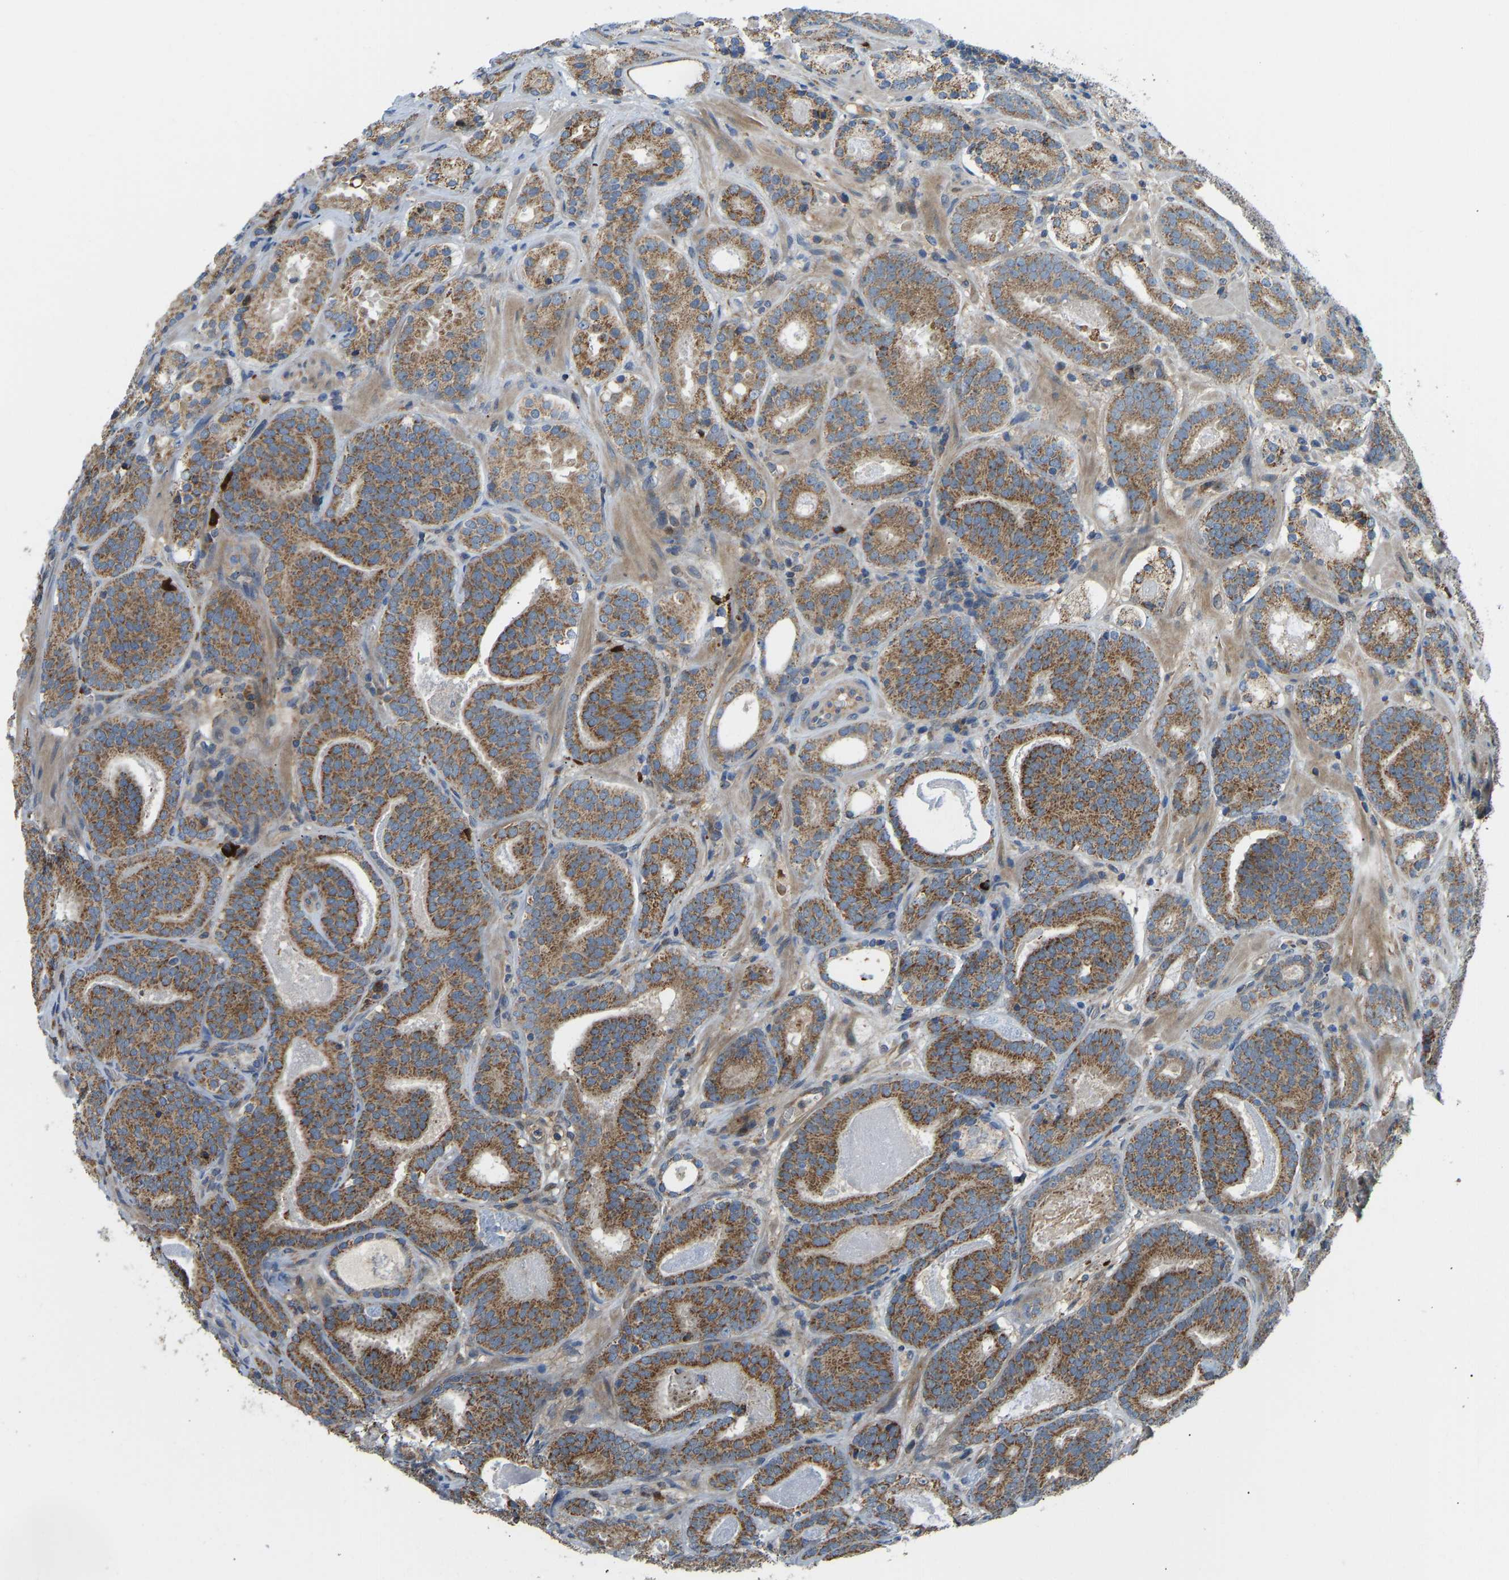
{"staining": {"intensity": "moderate", "quantity": ">75%", "location": "cytoplasmic/membranous"}, "tissue": "prostate cancer", "cell_type": "Tumor cells", "image_type": "cancer", "snomed": [{"axis": "morphology", "description": "Adenocarcinoma, Low grade"}, {"axis": "topography", "description": "Prostate"}], "caption": "Low-grade adenocarcinoma (prostate) stained with IHC reveals moderate cytoplasmic/membranous expression in approximately >75% of tumor cells. (DAB (3,3'-diaminobenzidine) IHC, brown staining for protein, blue staining for nuclei).", "gene": "RBP1", "patient": {"sex": "male", "age": 69}}